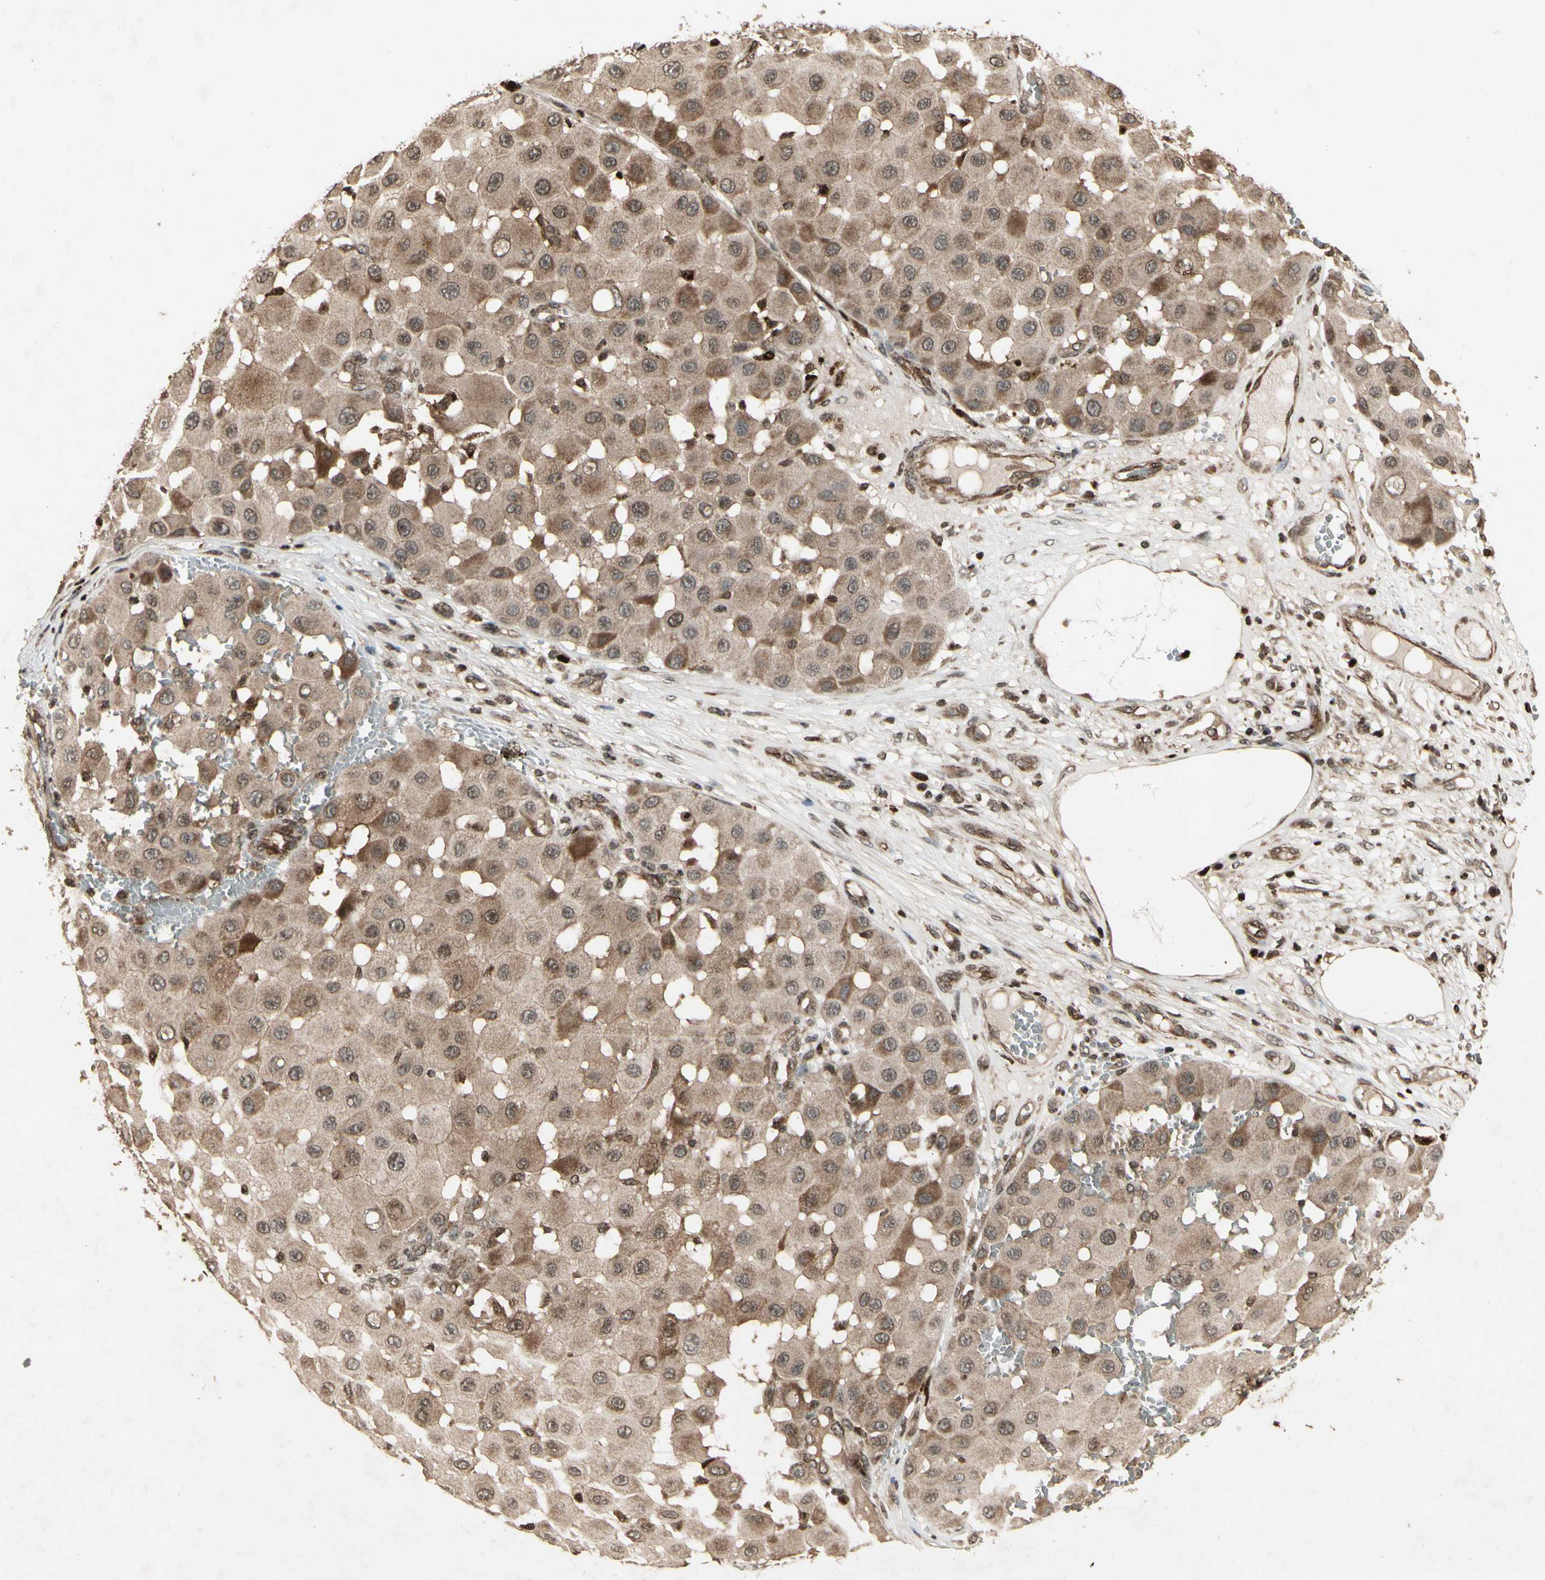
{"staining": {"intensity": "moderate", "quantity": ">75%", "location": "cytoplasmic/membranous"}, "tissue": "melanoma", "cell_type": "Tumor cells", "image_type": "cancer", "snomed": [{"axis": "morphology", "description": "Malignant melanoma, NOS"}, {"axis": "topography", "description": "Skin"}], "caption": "A histopathology image showing moderate cytoplasmic/membranous positivity in approximately >75% of tumor cells in melanoma, as visualized by brown immunohistochemical staining.", "gene": "GLRX", "patient": {"sex": "female", "age": 81}}